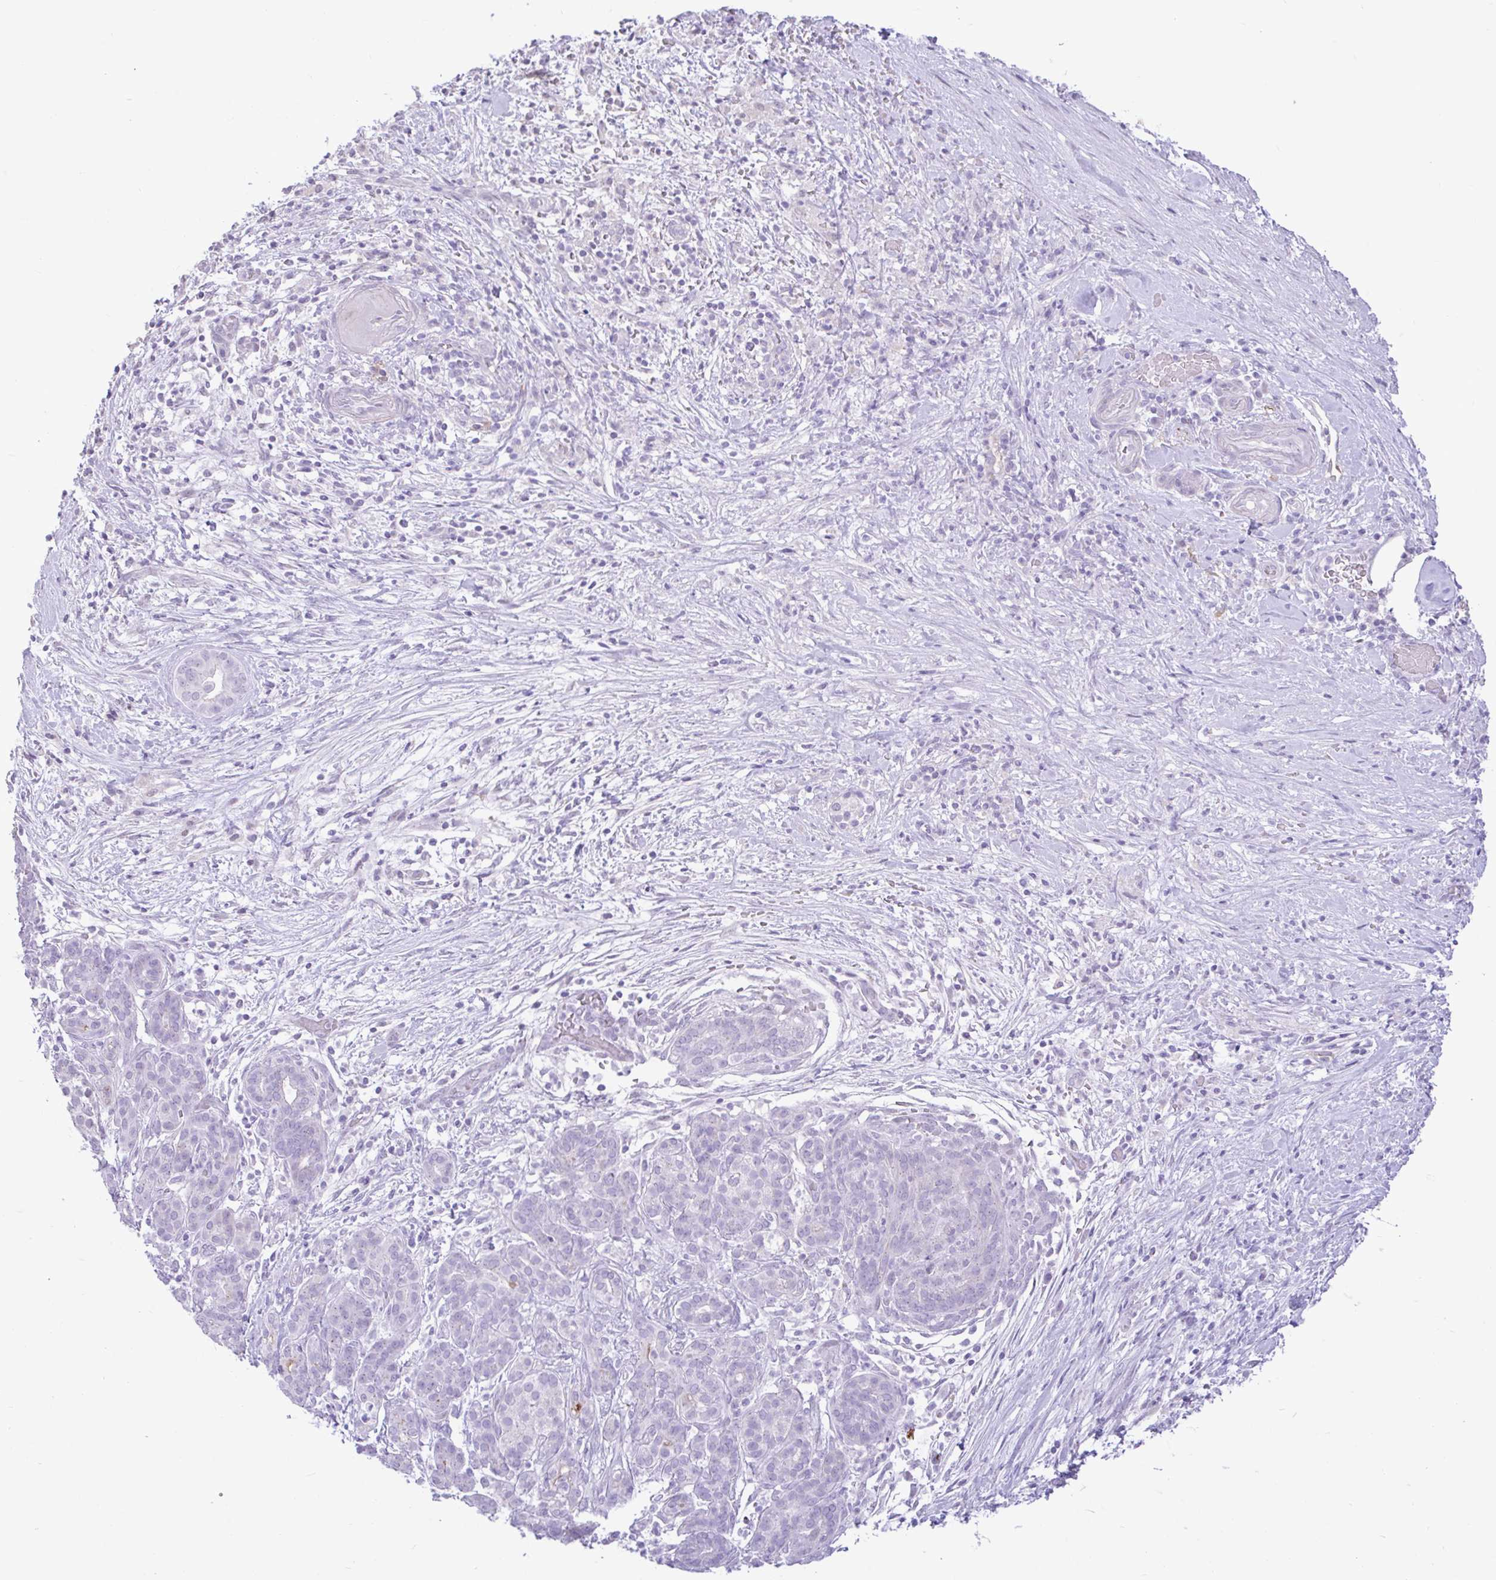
{"staining": {"intensity": "negative", "quantity": "none", "location": "none"}, "tissue": "pancreatic cancer", "cell_type": "Tumor cells", "image_type": "cancer", "snomed": [{"axis": "morphology", "description": "Adenocarcinoma, NOS"}, {"axis": "topography", "description": "Pancreas"}], "caption": "This micrograph is of pancreatic cancer (adenocarcinoma) stained with IHC to label a protein in brown with the nuclei are counter-stained blue. There is no expression in tumor cells.", "gene": "REEP1", "patient": {"sex": "male", "age": 44}}